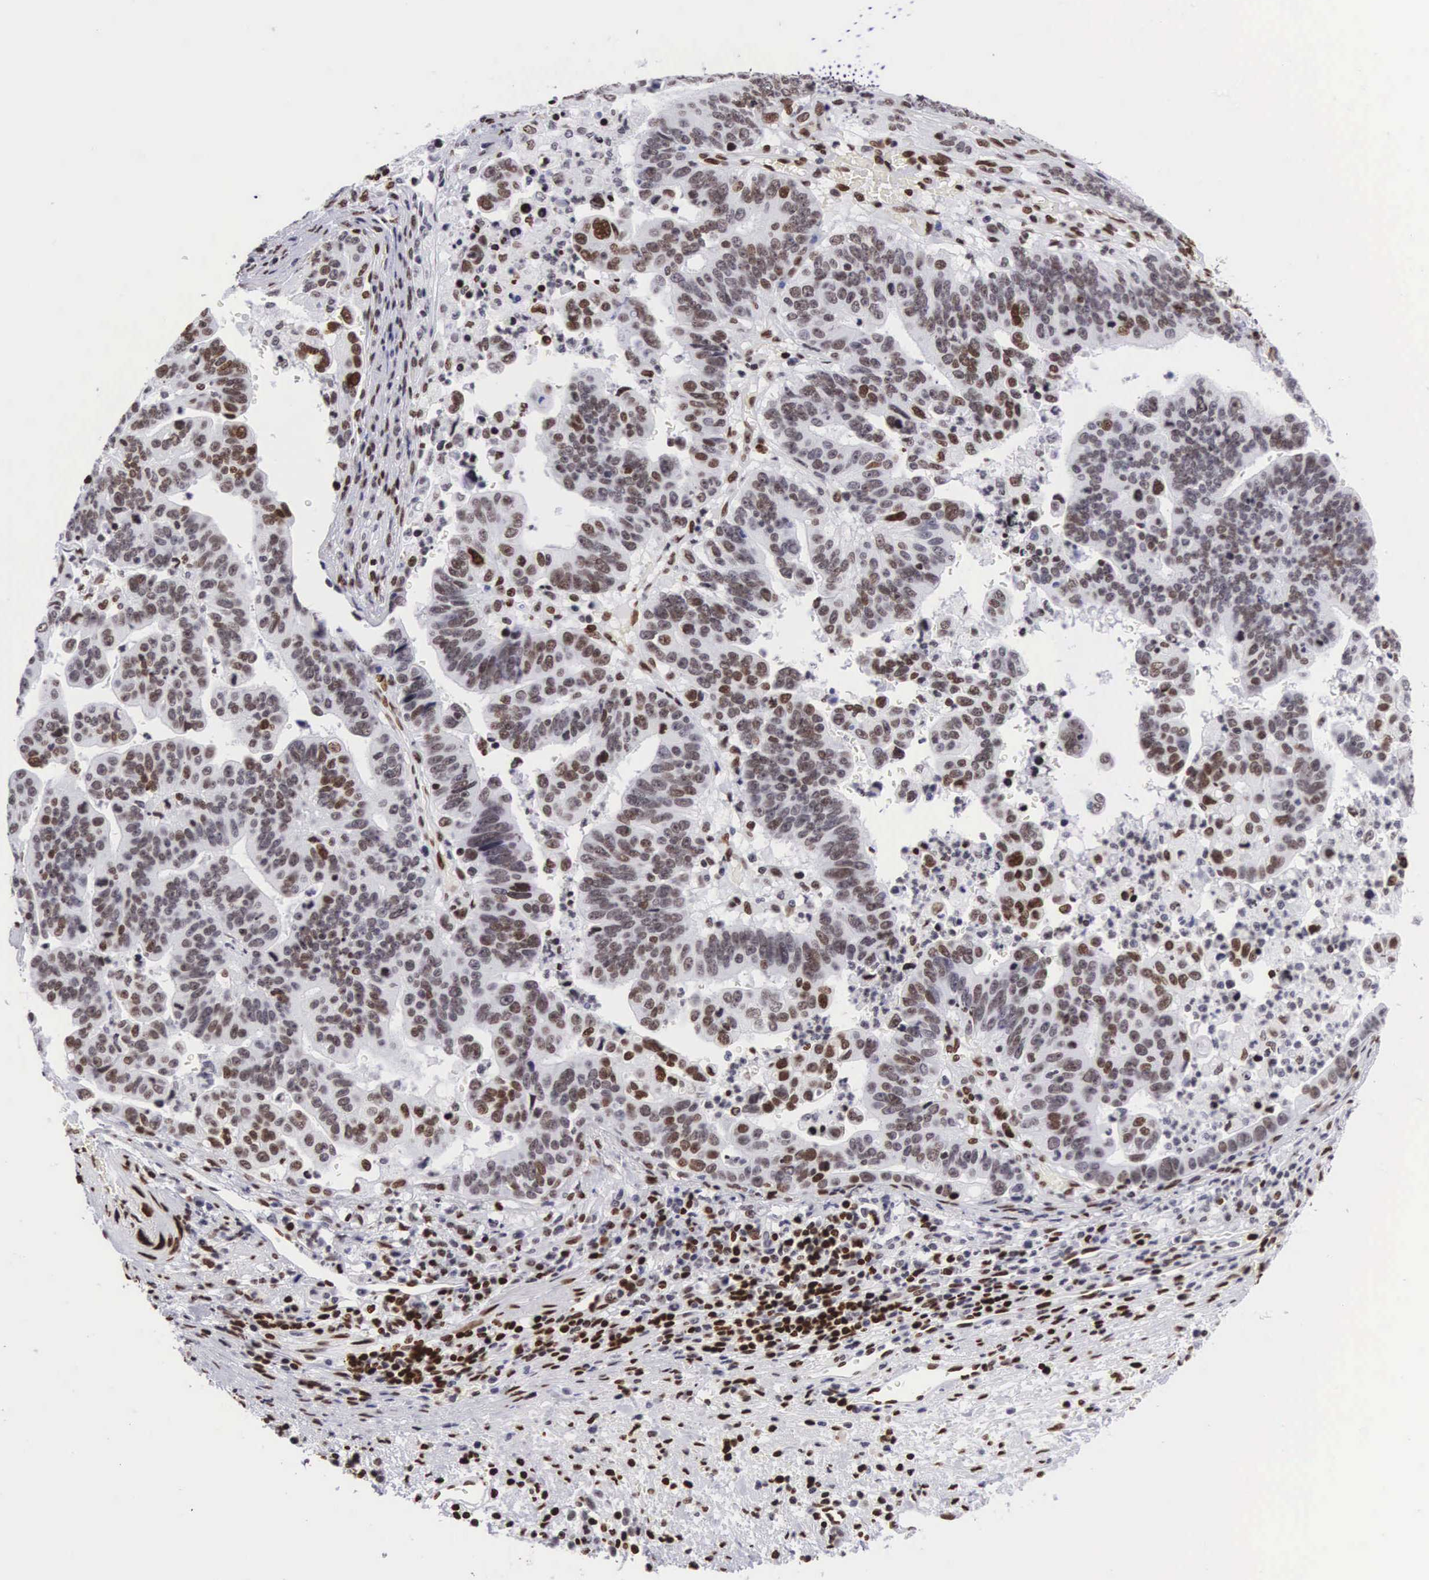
{"staining": {"intensity": "moderate", "quantity": ">75%", "location": "nuclear"}, "tissue": "stomach cancer", "cell_type": "Tumor cells", "image_type": "cancer", "snomed": [{"axis": "morphology", "description": "Adenocarcinoma, NOS"}, {"axis": "topography", "description": "Stomach, upper"}], "caption": "Immunohistochemical staining of human adenocarcinoma (stomach) exhibits medium levels of moderate nuclear expression in approximately >75% of tumor cells.", "gene": "MECP2", "patient": {"sex": "female", "age": 50}}